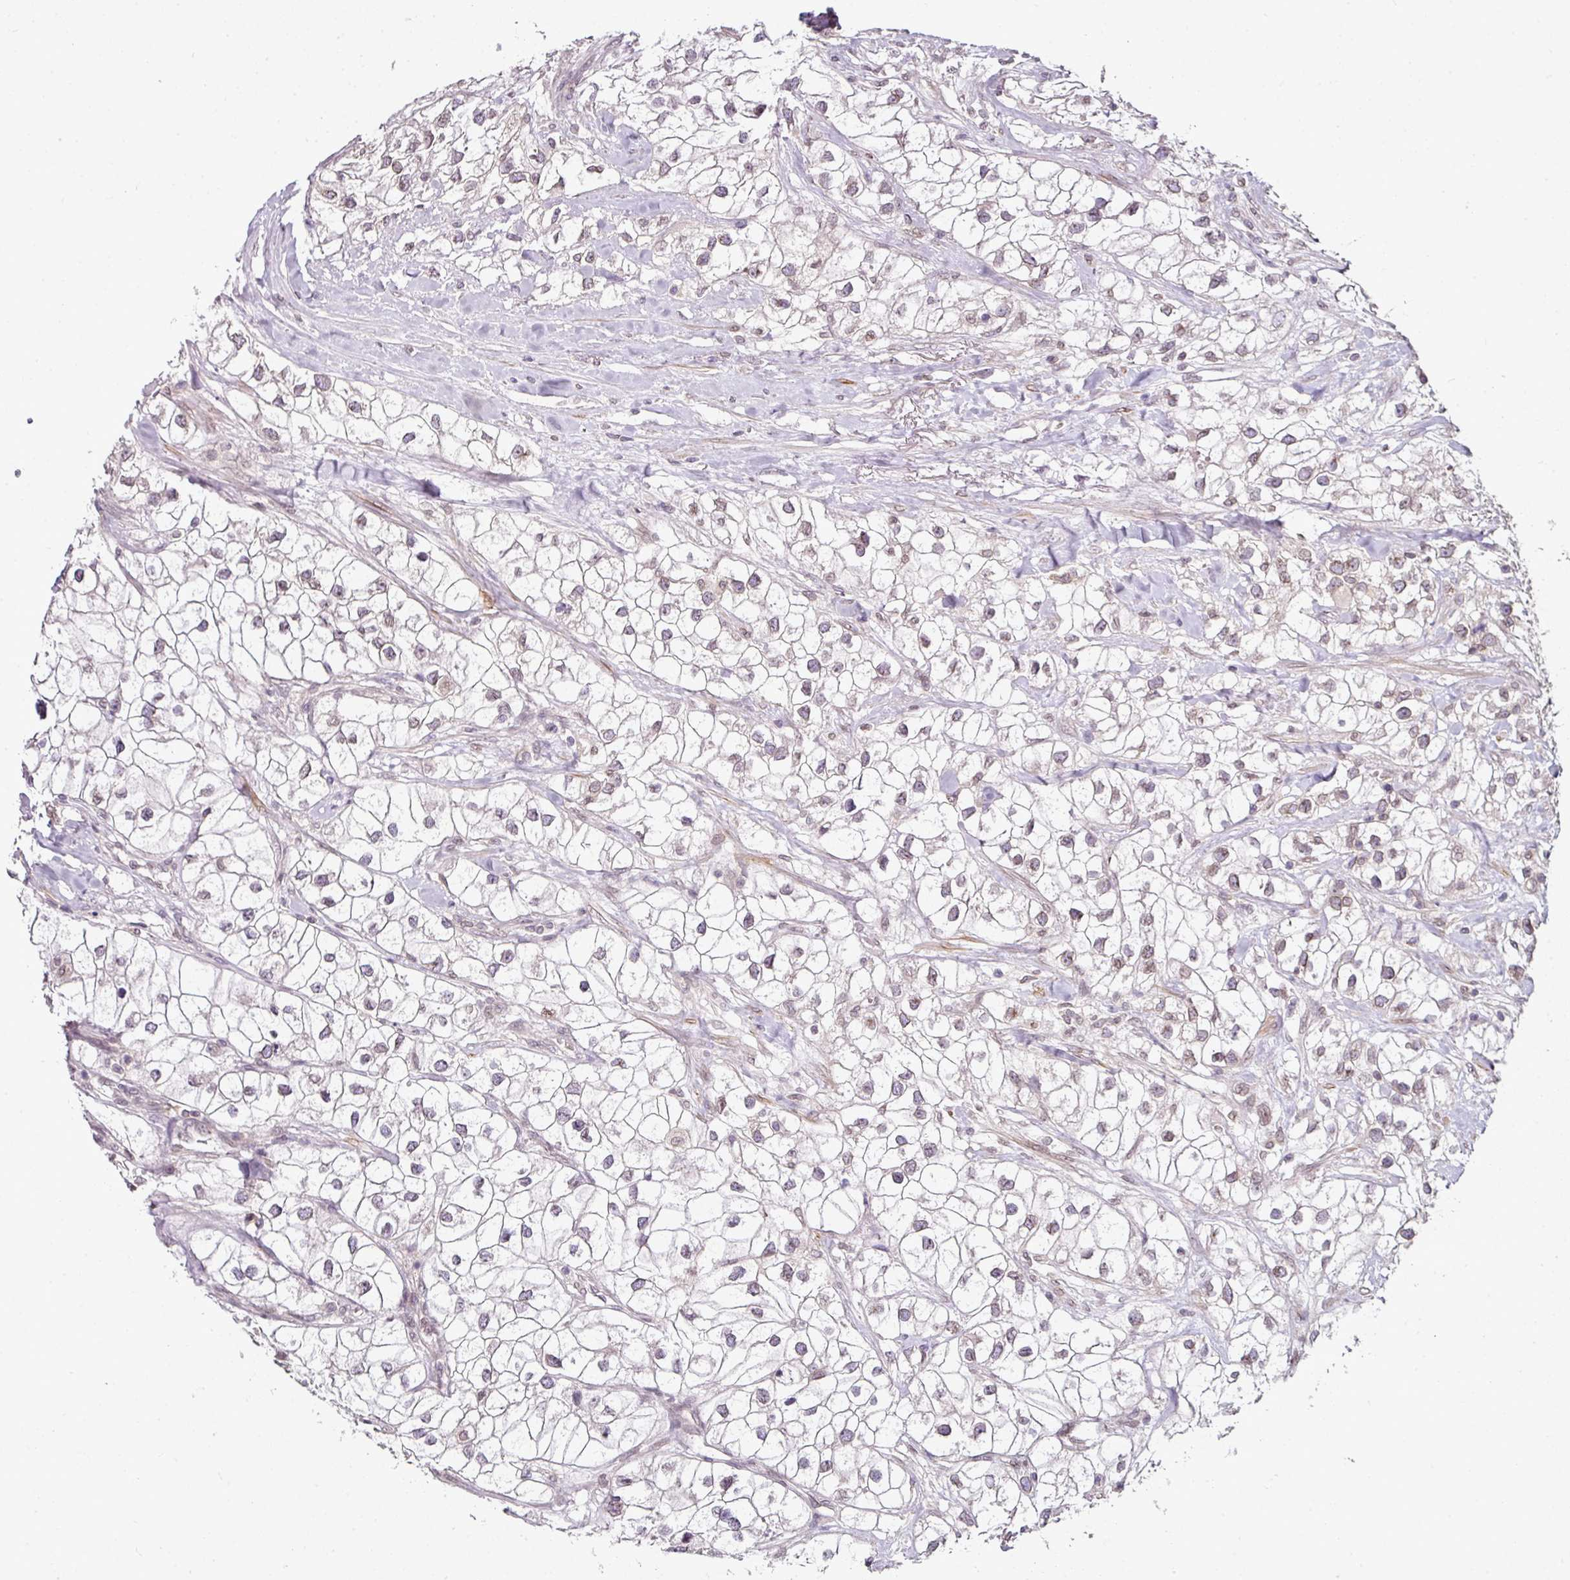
{"staining": {"intensity": "weak", "quantity": "25%-75%", "location": "nuclear"}, "tissue": "renal cancer", "cell_type": "Tumor cells", "image_type": "cancer", "snomed": [{"axis": "morphology", "description": "Adenocarcinoma, NOS"}, {"axis": "topography", "description": "Kidney"}], "caption": "Tumor cells show low levels of weak nuclear expression in about 25%-75% of cells in renal cancer.", "gene": "RANGAP1", "patient": {"sex": "male", "age": 59}}